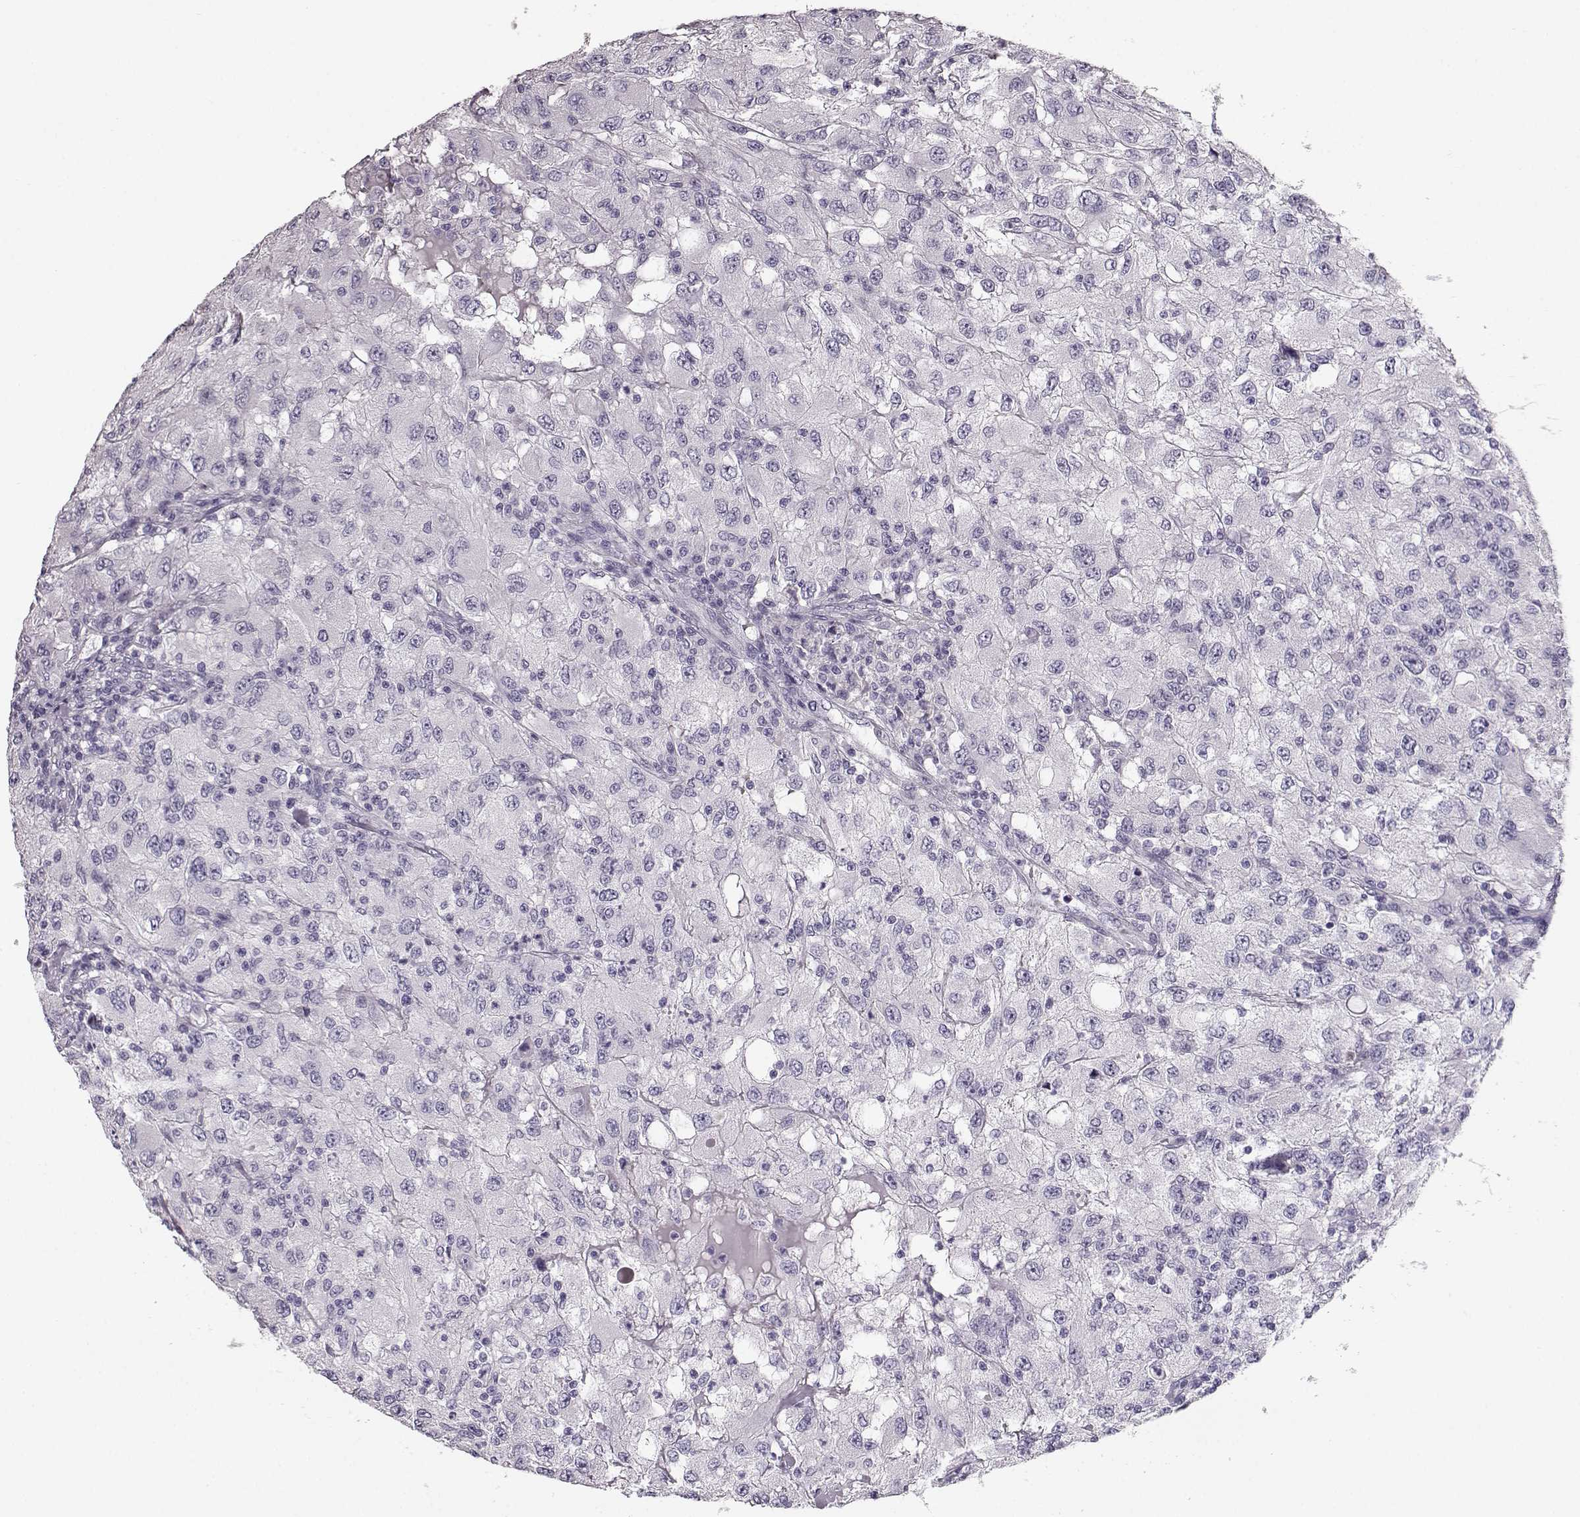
{"staining": {"intensity": "negative", "quantity": "none", "location": "none"}, "tissue": "renal cancer", "cell_type": "Tumor cells", "image_type": "cancer", "snomed": [{"axis": "morphology", "description": "Adenocarcinoma, NOS"}, {"axis": "topography", "description": "Kidney"}], "caption": "The histopathology image demonstrates no staining of tumor cells in adenocarcinoma (renal).", "gene": "NPTXR", "patient": {"sex": "female", "age": 67}}